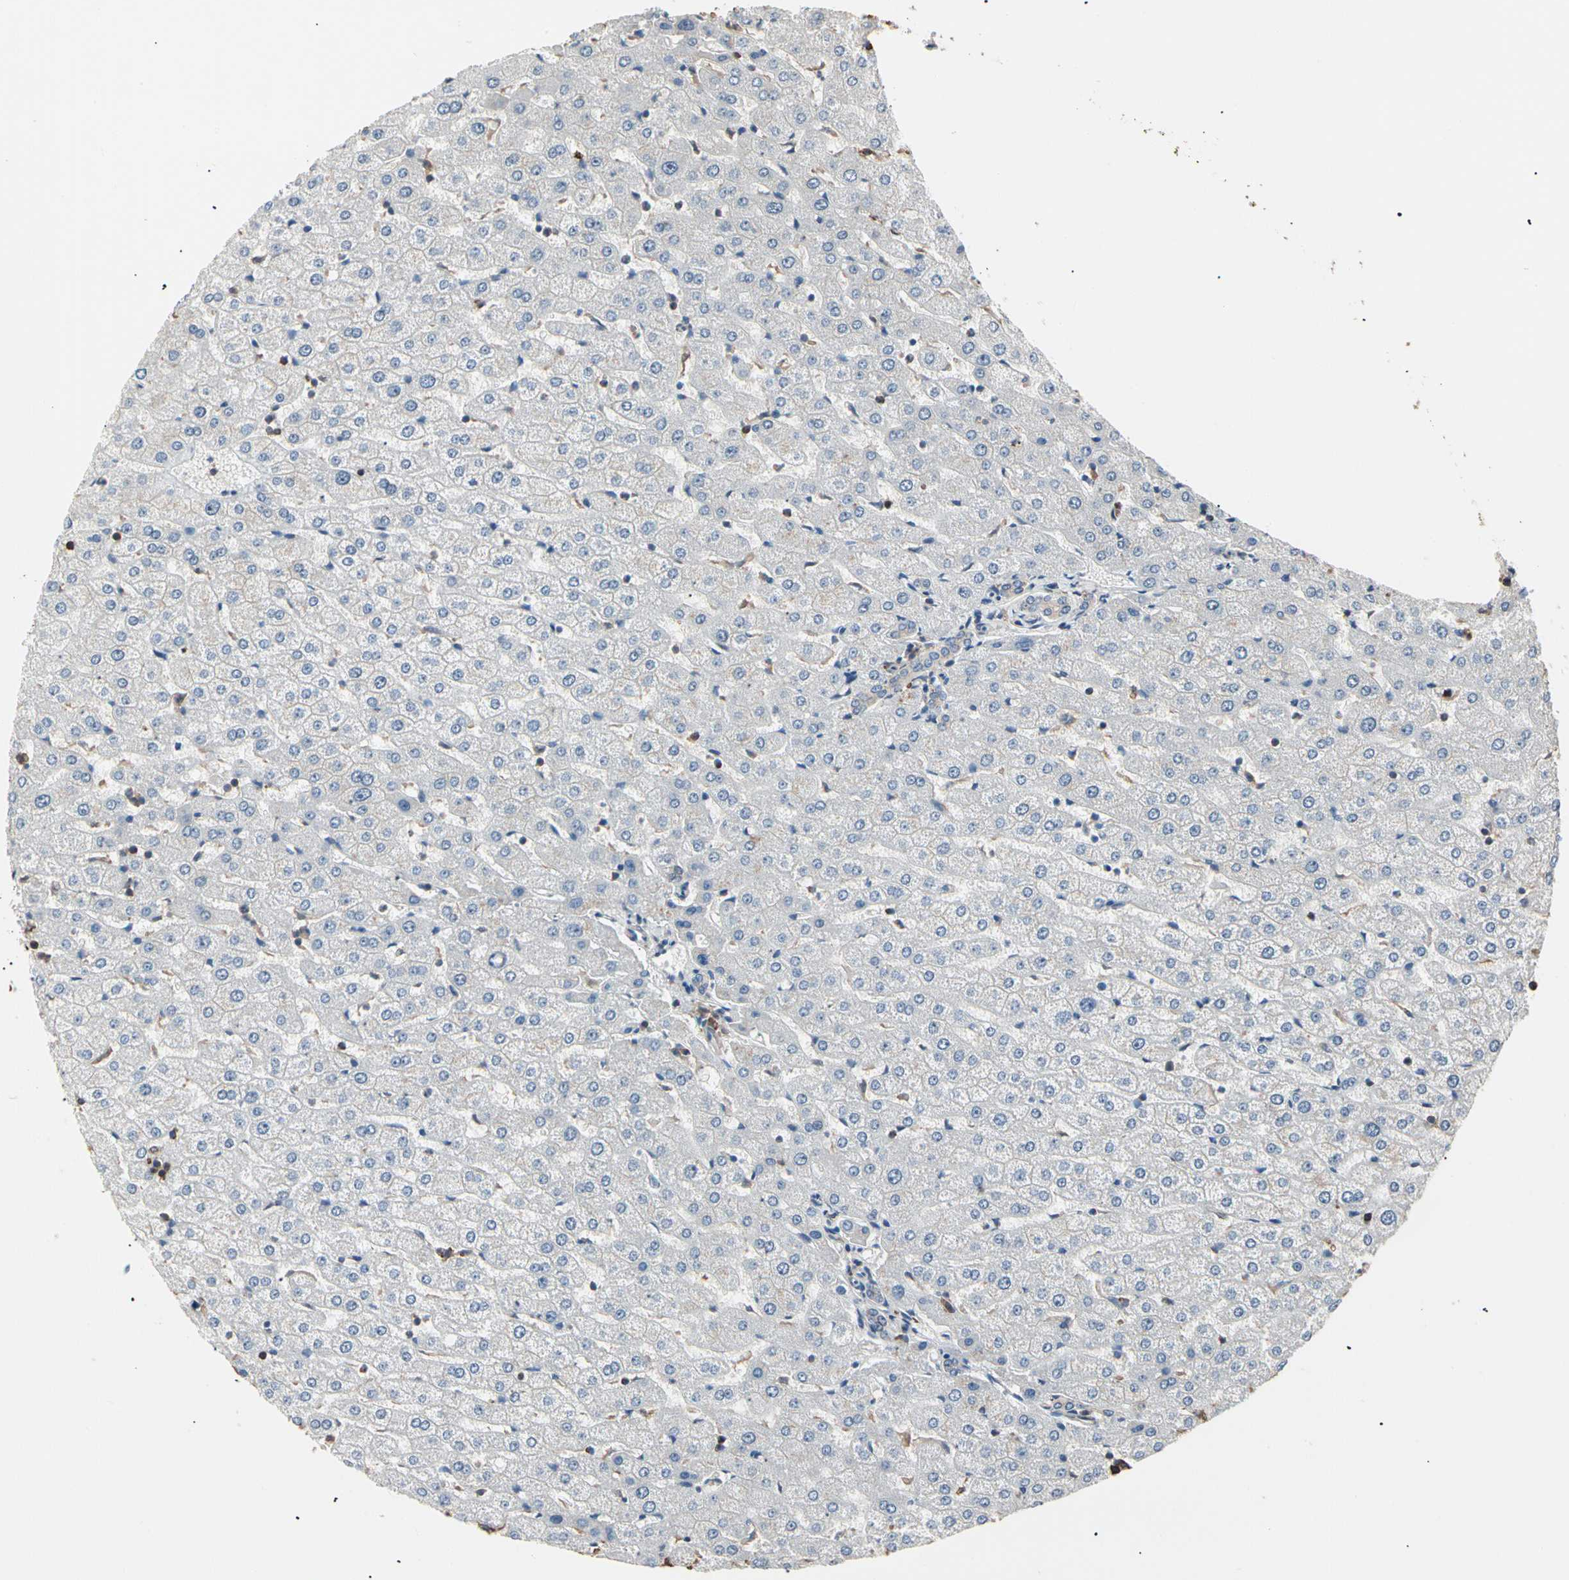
{"staining": {"intensity": "weak", "quantity": ">75%", "location": "cytoplasmic/membranous"}, "tissue": "liver", "cell_type": "Cholangiocytes", "image_type": "normal", "snomed": [{"axis": "morphology", "description": "Normal tissue, NOS"}, {"axis": "morphology", "description": "Fibrosis, NOS"}, {"axis": "topography", "description": "Liver"}], "caption": "About >75% of cholangiocytes in unremarkable human liver reveal weak cytoplasmic/membranous protein staining as visualized by brown immunohistochemical staining.", "gene": "MAPK13", "patient": {"sex": "female", "age": 29}}